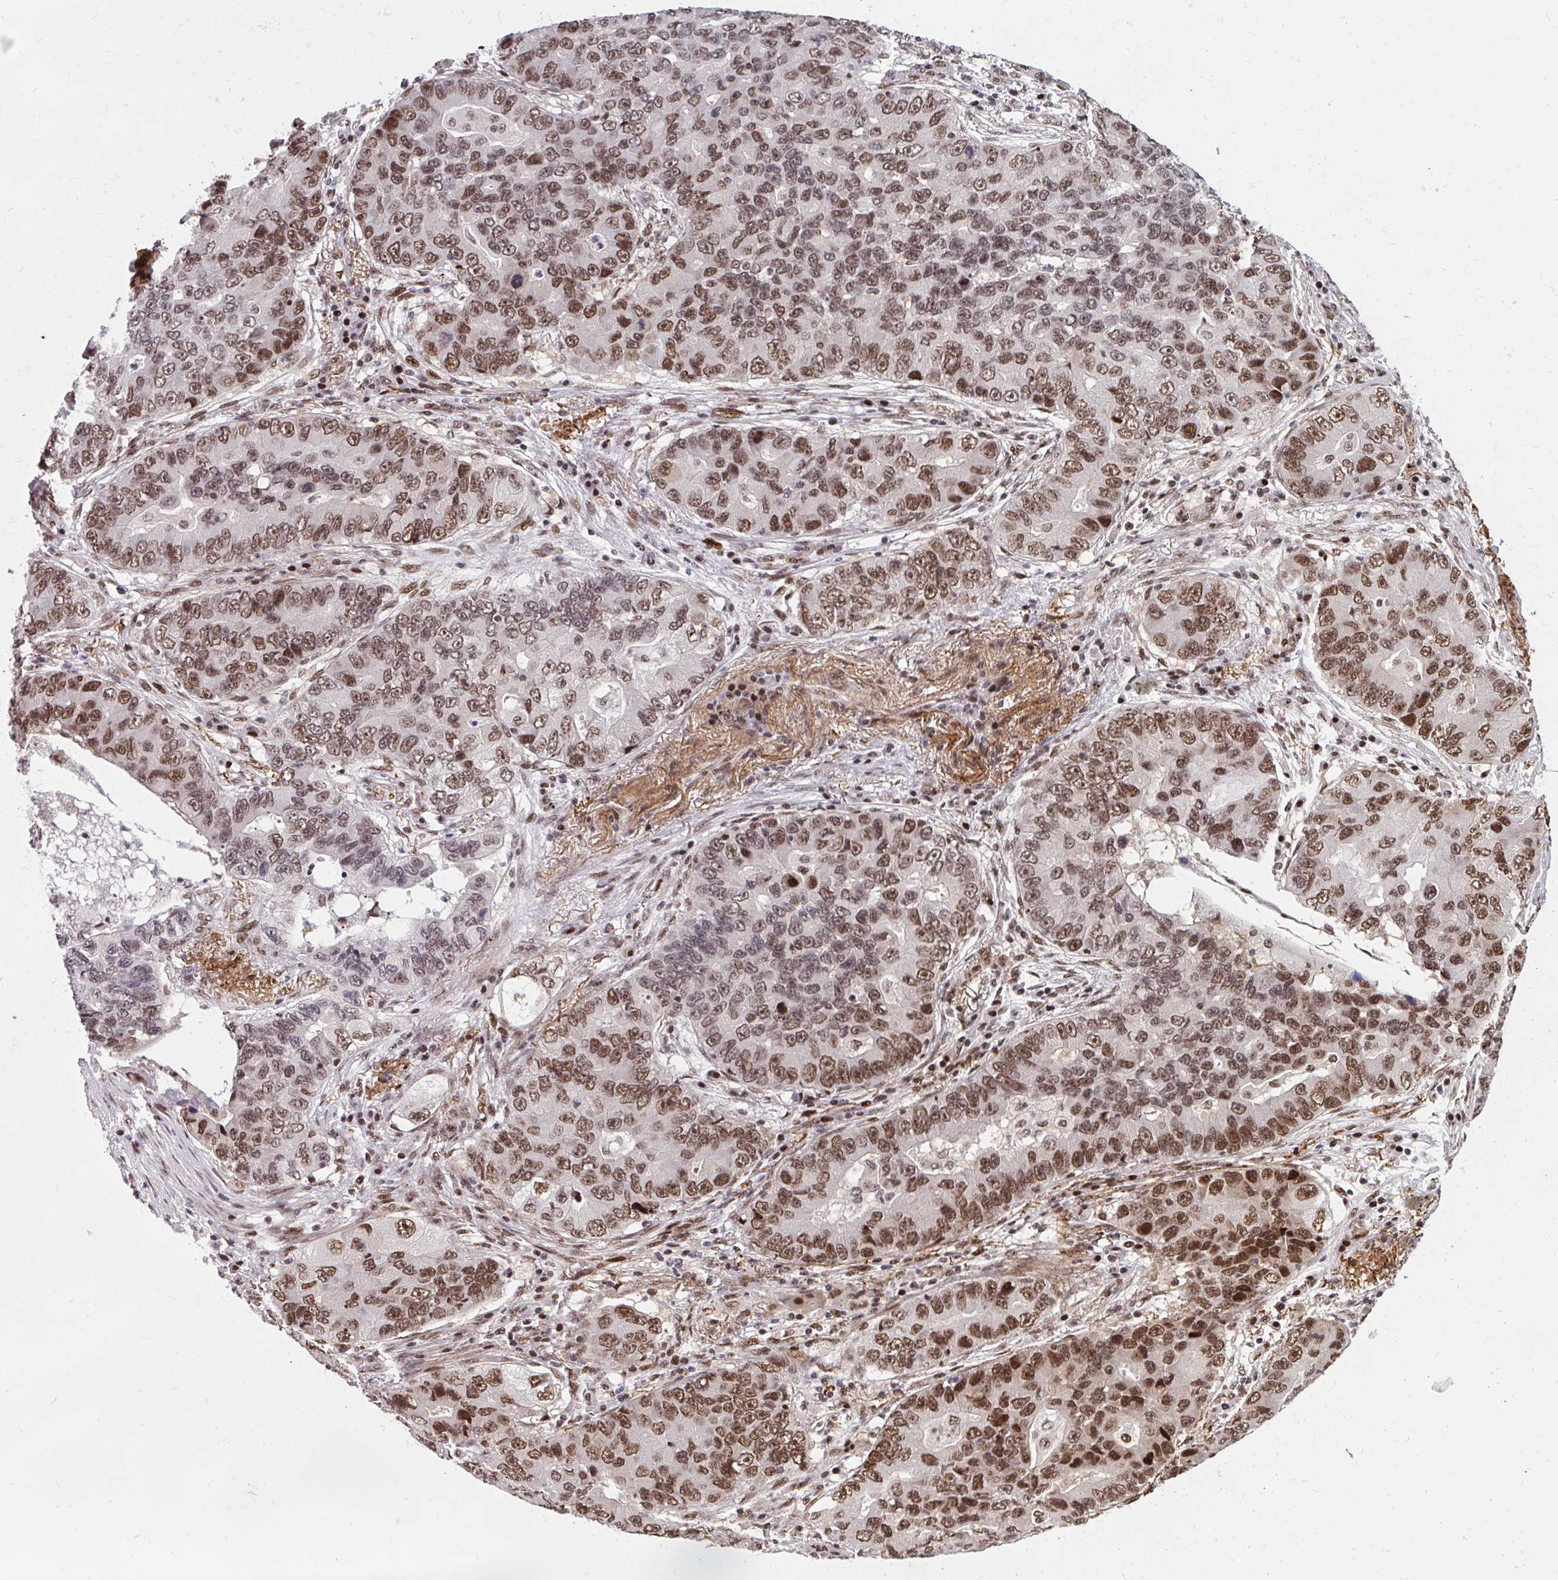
{"staining": {"intensity": "moderate", "quantity": ">75%", "location": "nuclear"}, "tissue": "lung cancer", "cell_type": "Tumor cells", "image_type": "cancer", "snomed": [{"axis": "morphology", "description": "Adenocarcinoma, NOS"}, {"axis": "morphology", "description": "Adenocarcinoma, metastatic, NOS"}, {"axis": "topography", "description": "Lymph node"}, {"axis": "topography", "description": "Lung"}], "caption": "Immunohistochemical staining of lung adenocarcinoma shows moderate nuclear protein staining in about >75% of tumor cells. (DAB (3,3'-diaminobenzidine) IHC, brown staining for protein, blue staining for nuclei).", "gene": "PSME4", "patient": {"sex": "female", "age": 54}}